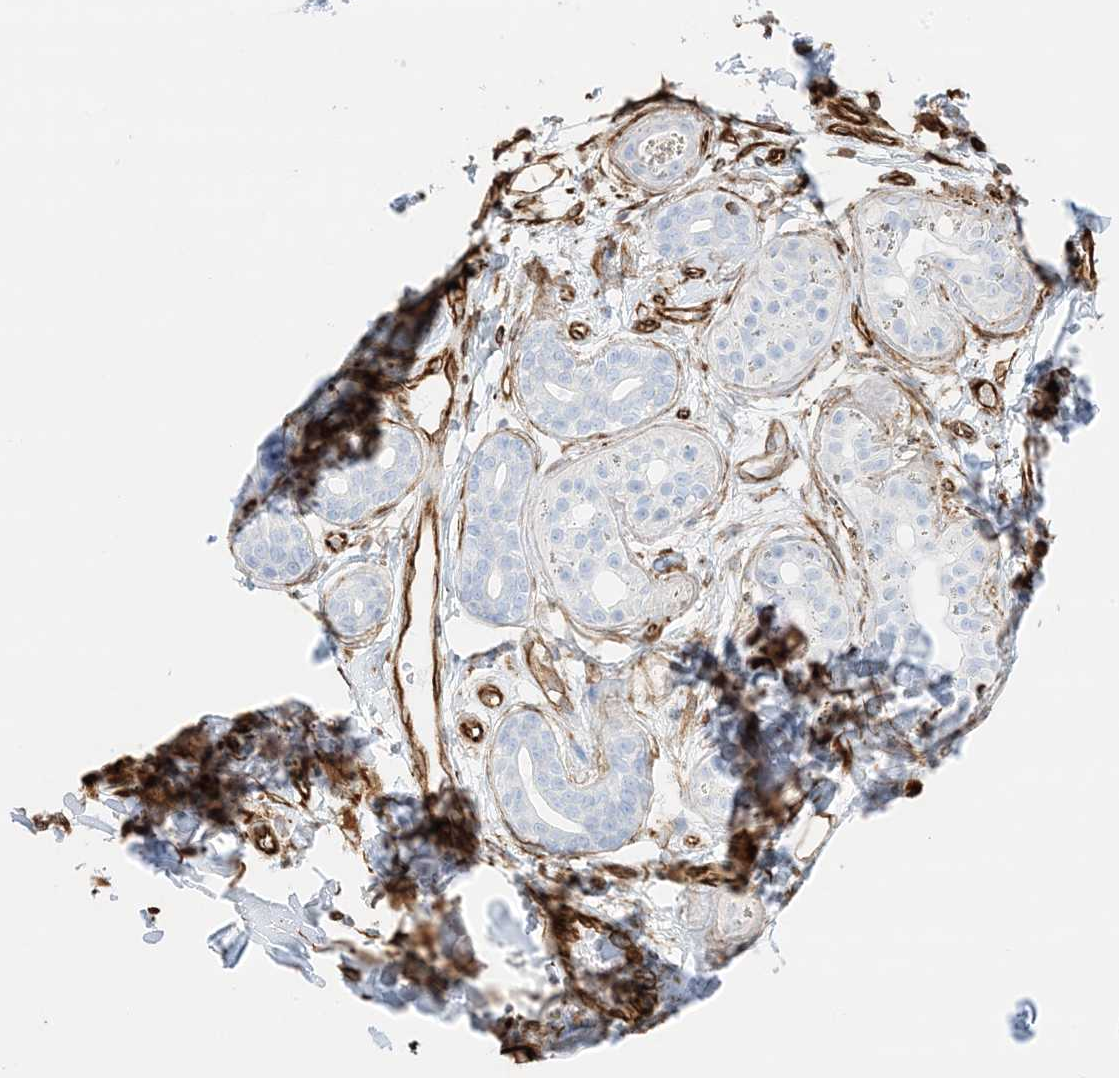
{"staining": {"intensity": "negative", "quantity": "none", "location": "none"}, "tissue": "skin cancer", "cell_type": "Tumor cells", "image_type": "cancer", "snomed": [{"axis": "morphology", "description": "Basal cell carcinoma"}, {"axis": "topography", "description": "Skin"}], "caption": "DAB (3,3'-diaminobenzidine) immunohistochemical staining of basal cell carcinoma (skin) exhibits no significant positivity in tumor cells. (Stains: DAB IHC with hematoxylin counter stain, Microscopy: brightfield microscopy at high magnification).", "gene": "PID1", "patient": {"sex": "male", "age": 85}}